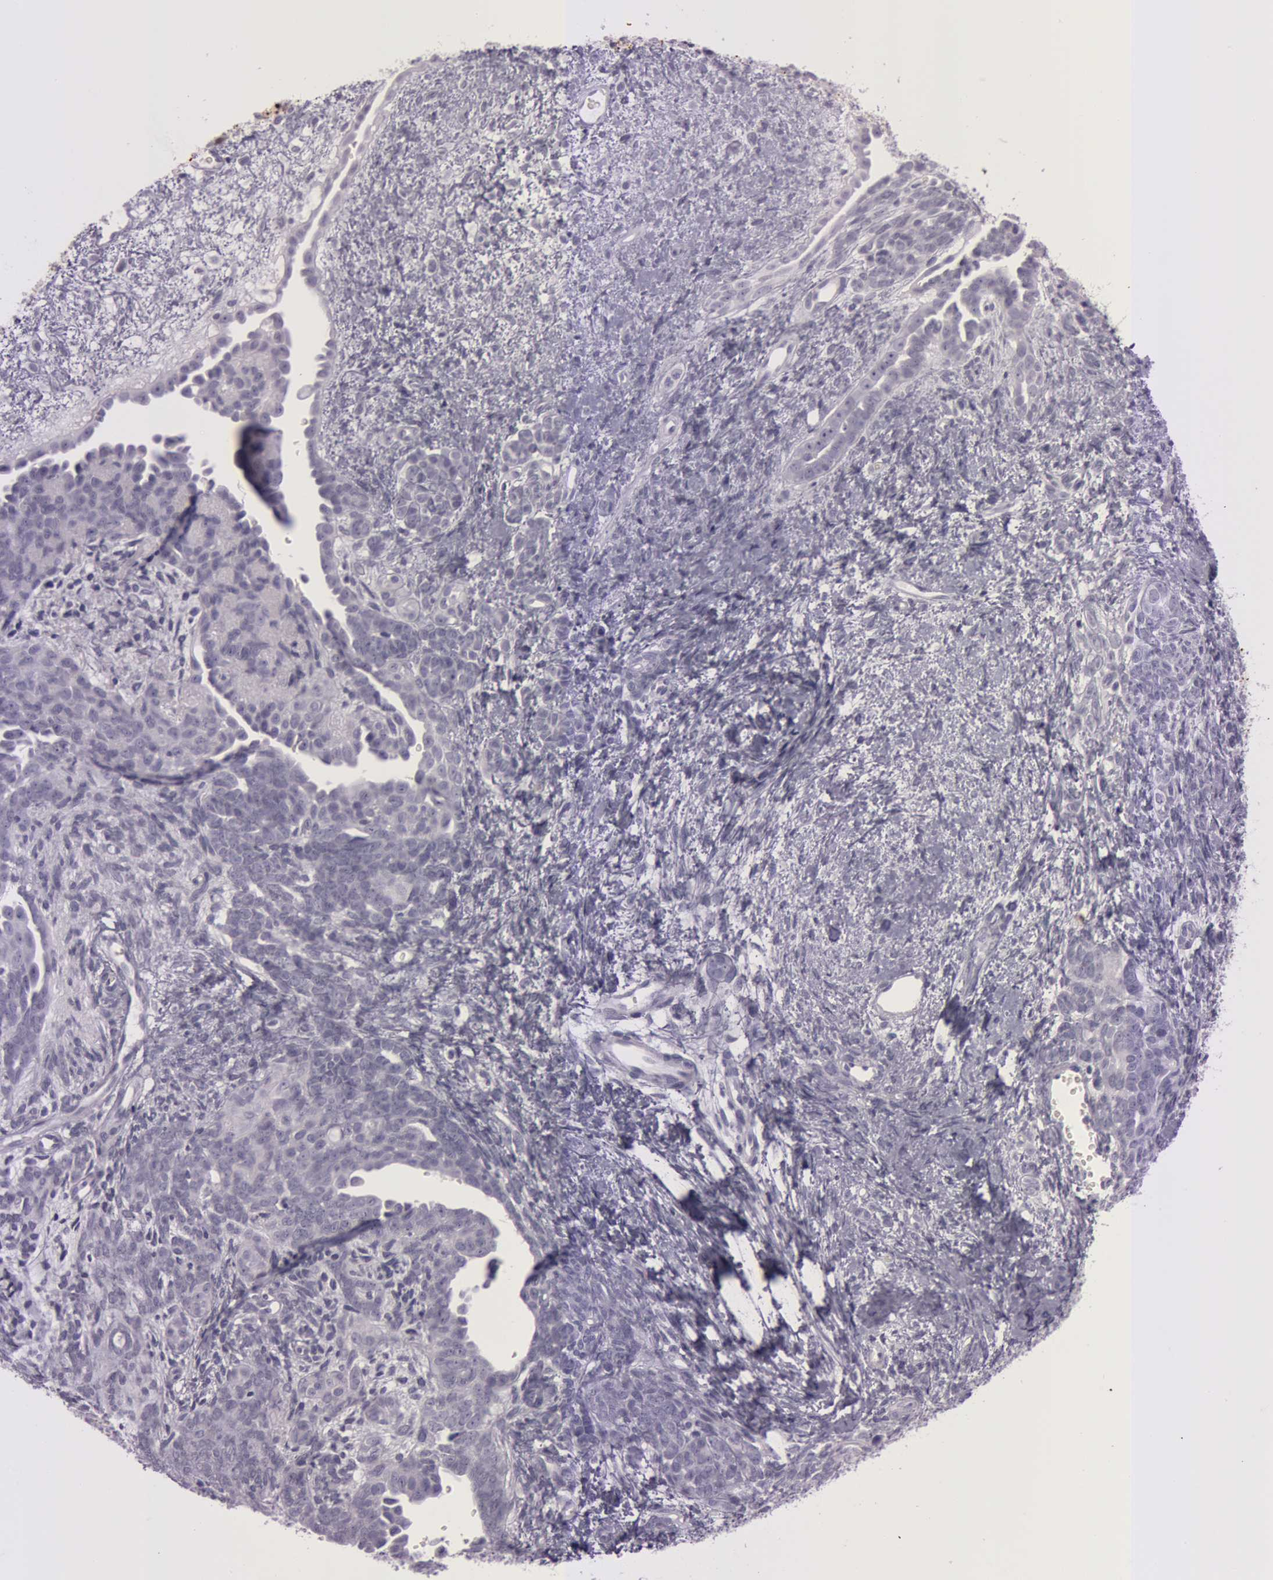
{"staining": {"intensity": "negative", "quantity": "none", "location": "none"}, "tissue": "endometrial cancer", "cell_type": "Tumor cells", "image_type": "cancer", "snomed": [{"axis": "morphology", "description": "Neoplasm, malignant, NOS"}, {"axis": "topography", "description": "Endometrium"}], "caption": "This micrograph is of neoplasm (malignant) (endometrial) stained with immunohistochemistry to label a protein in brown with the nuclei are counter-stained blue. There is no positivity in tumor cells.", "gene": "S100A7", "patient": {"sex": "female", "age": 74}}